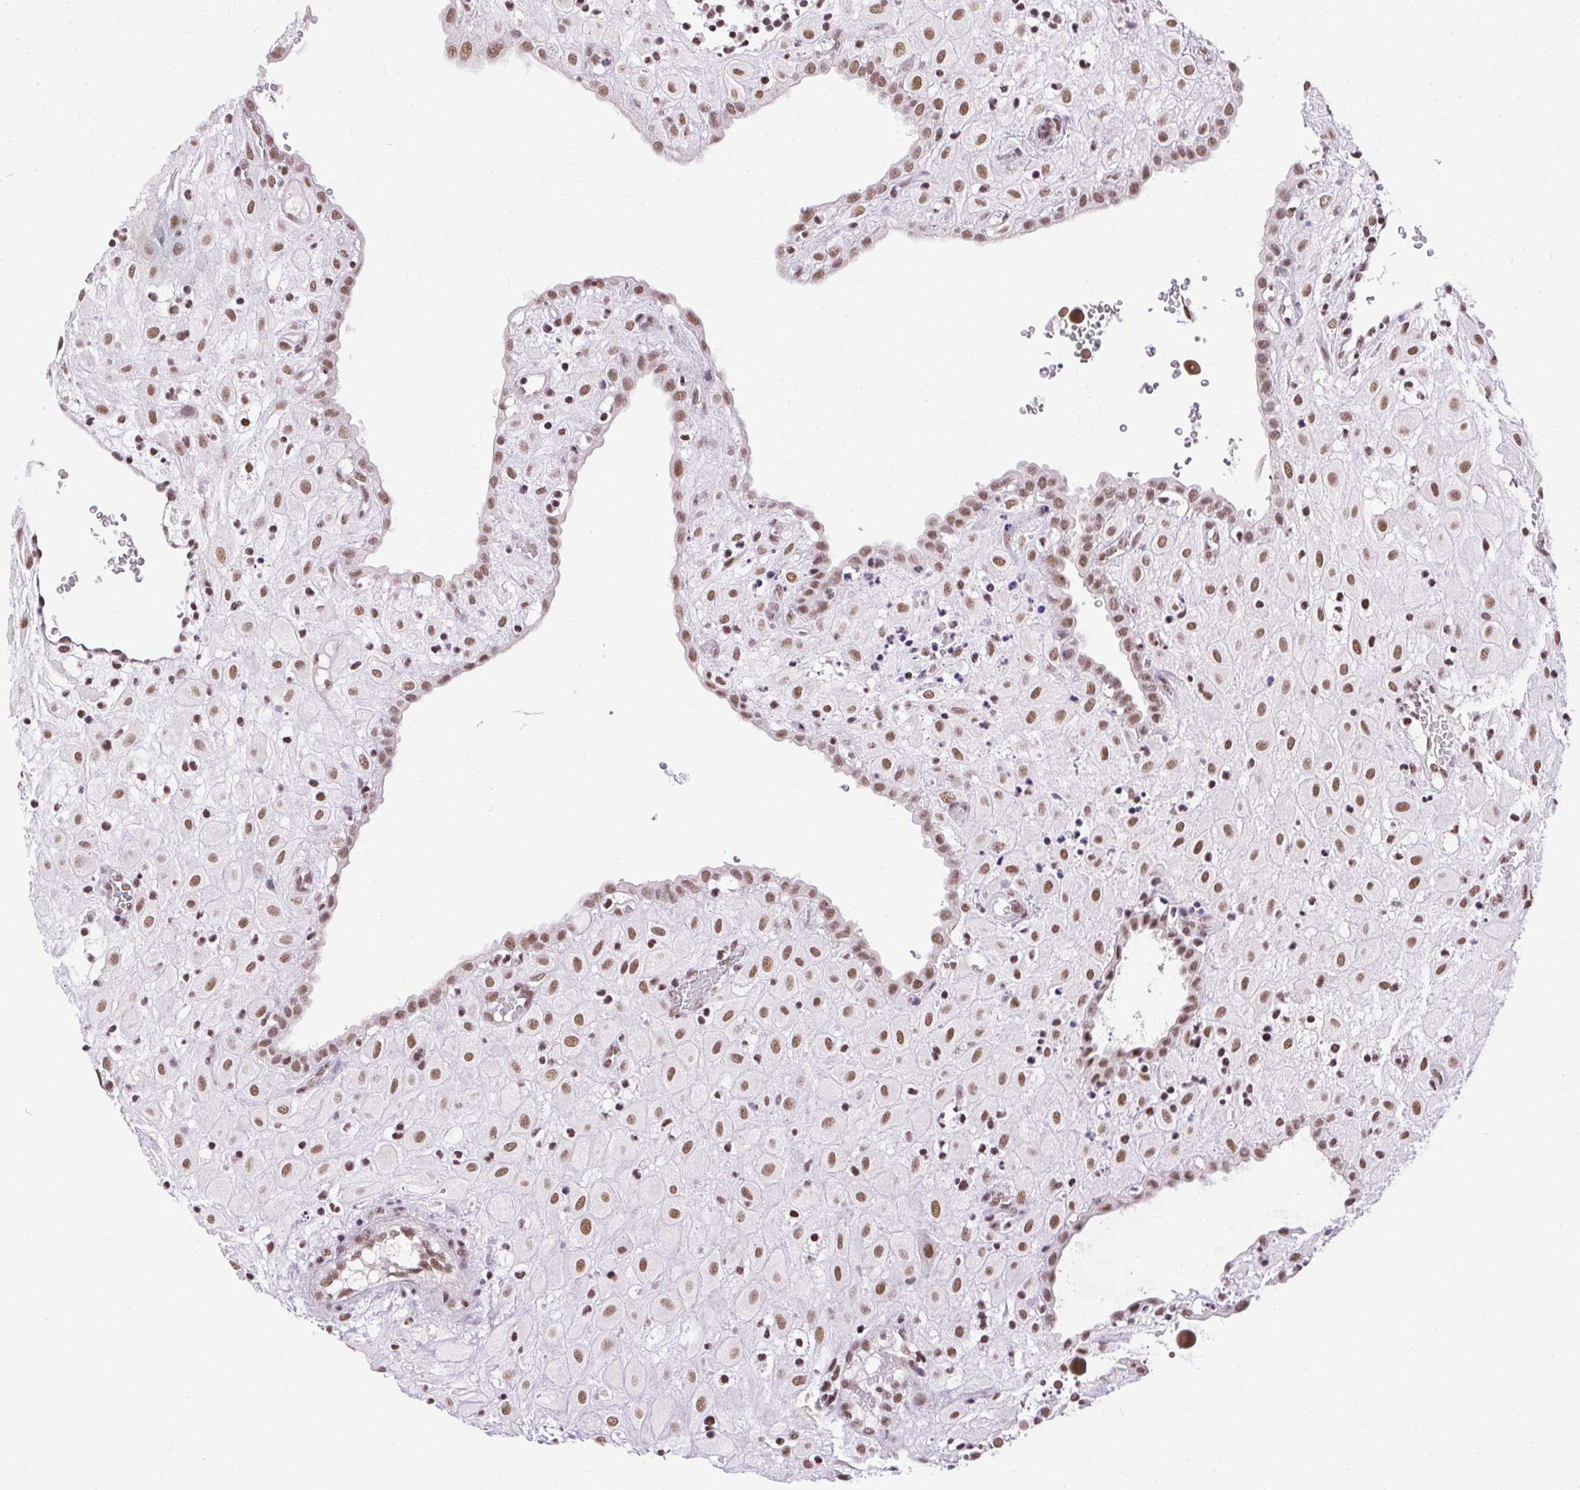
{"staining": {"intensity": "weak", "quantity": ">75%", "location": "nuclear"}, "tissue": "placenta", "cell_type": "Decidual cells", "image_type": "normal", "snomed": [{"axis": "morphology", "description": "Normal tissue, NOS"}, {"axis": "topography", "description": "Placenta"}], "caption": "Immunohistochemistry image of benign placenta: placenta stained using immunohistochemistry reveals low levels of weak protein expression localized specifically in the nuclear of decidual cells, appearing as a nuclear brown color.", "gene": "TRA2B", "patient": {"sex": "female", "age": 24}}